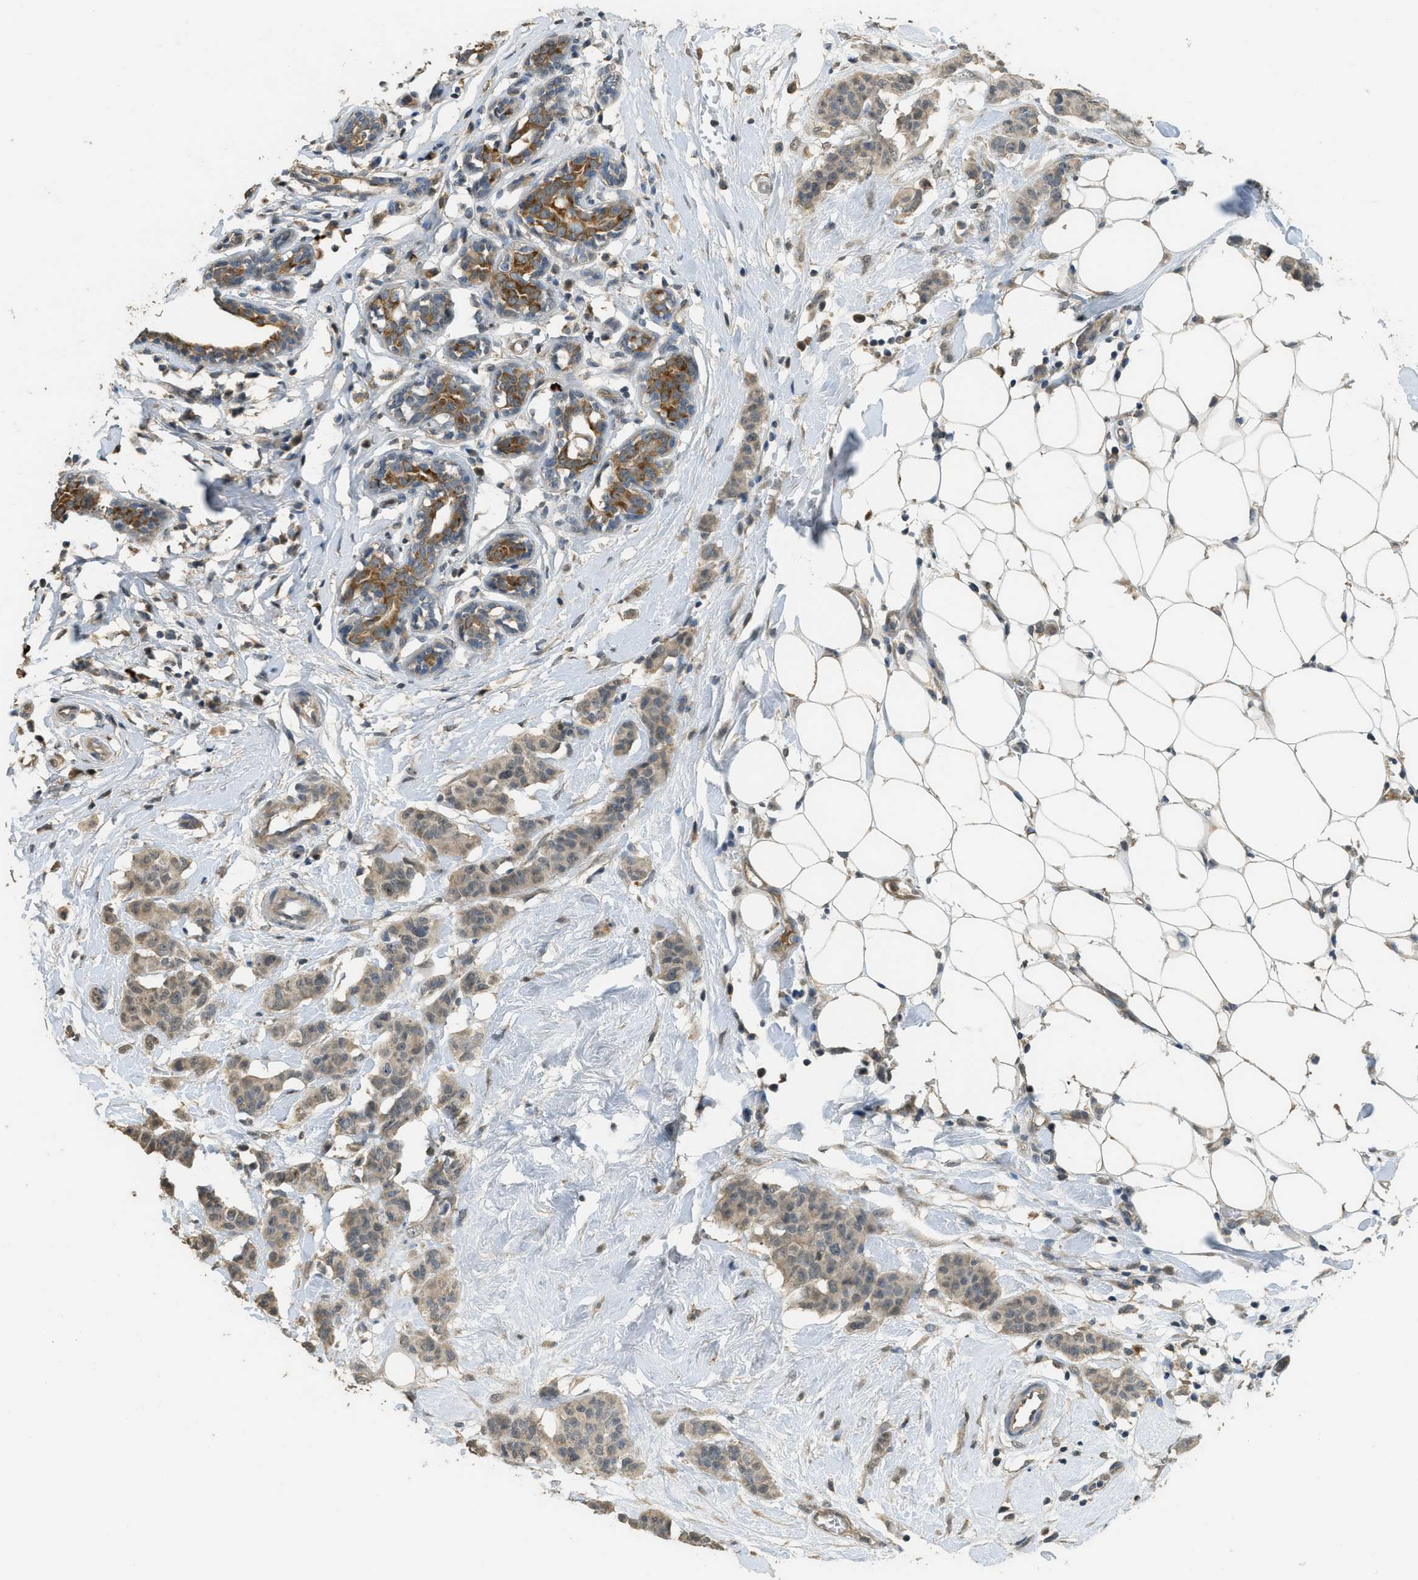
{"staining": {"intensity": "moderate", "quantity": ">75%", "location": "cytoplasmic/membranous"}, "tissue": "breast cancer", "cell_type": "Tumor cells", "image_type": "cancer", "snomed": [{"axis": "morphology", "description": "Normal tissue, NOS"}, {"axis": "morphology", "description": "Duct carcinoma"}, {"axis": "topography", "description": "Breast"}], "caption": "Breast intraductal carcinoma stained for a protein (brown) reveals moderate cytoplasmic/membranous positive expression in approximately >75% of tumor cells.", "gene": "IGF2BP2", "patient": {"sex": "female", "age": 40}}